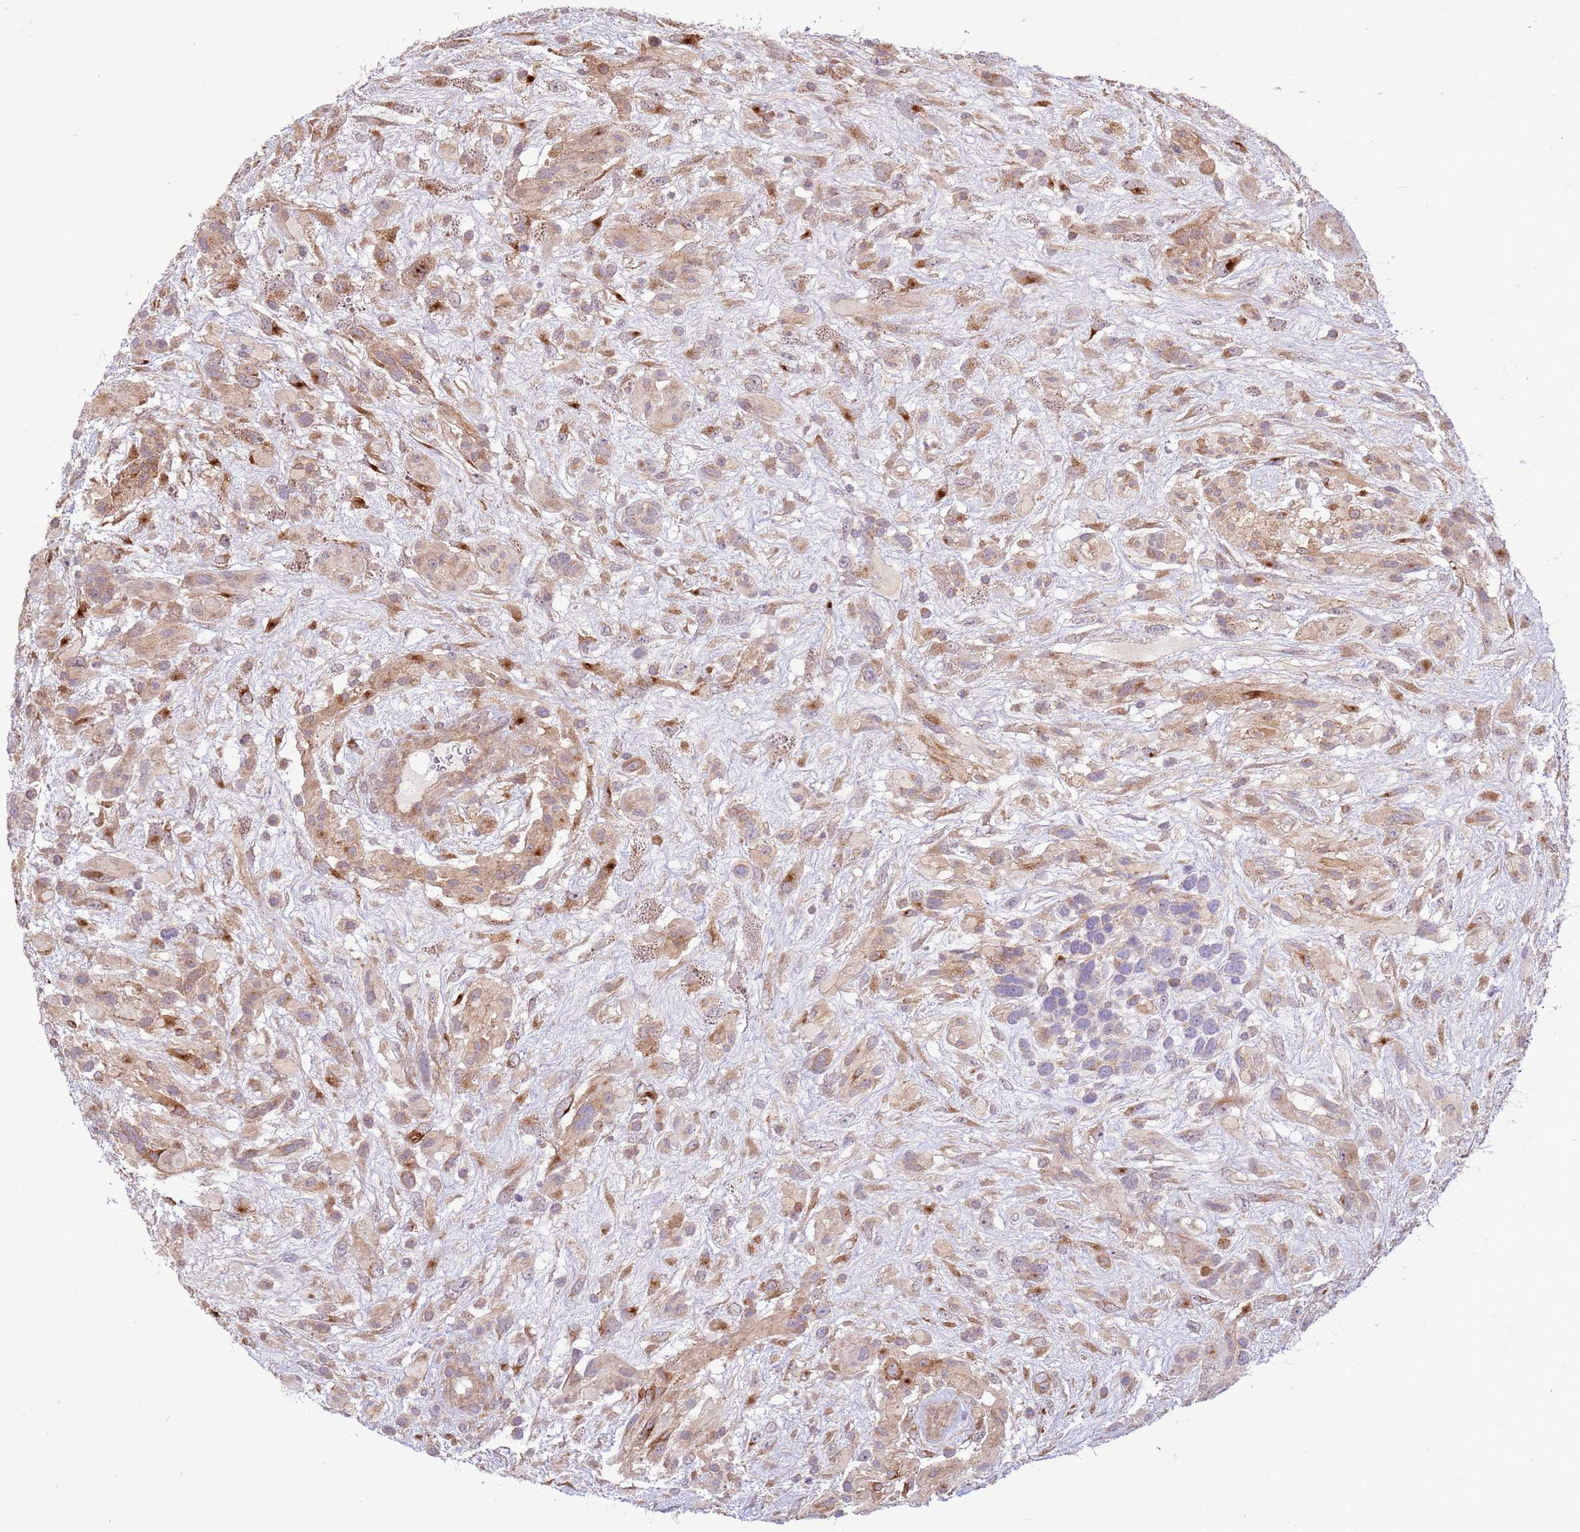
{"staining": {"intensity": "weak", "quantity": "25%-75%", "location": "cytoplasmic/membranous"}, "tissue": "glioma", "cell_type": "Tumor cells", "image_type": "cancer", "snomed": [{"axis": "morphology", "description": "Glioma, malignant, High grade"}, {"axis": "topography", "description": "Brain"}], "caption": "Immunohistochemistry image of human glioma stained for a protein (brown), which exhibits low levels of weak cytoplasmic/membranous positivity in approximately 25%-75% of tumor cells.", "gene": "SCARA3", "patient": {"sex": "male", "age": 61}}